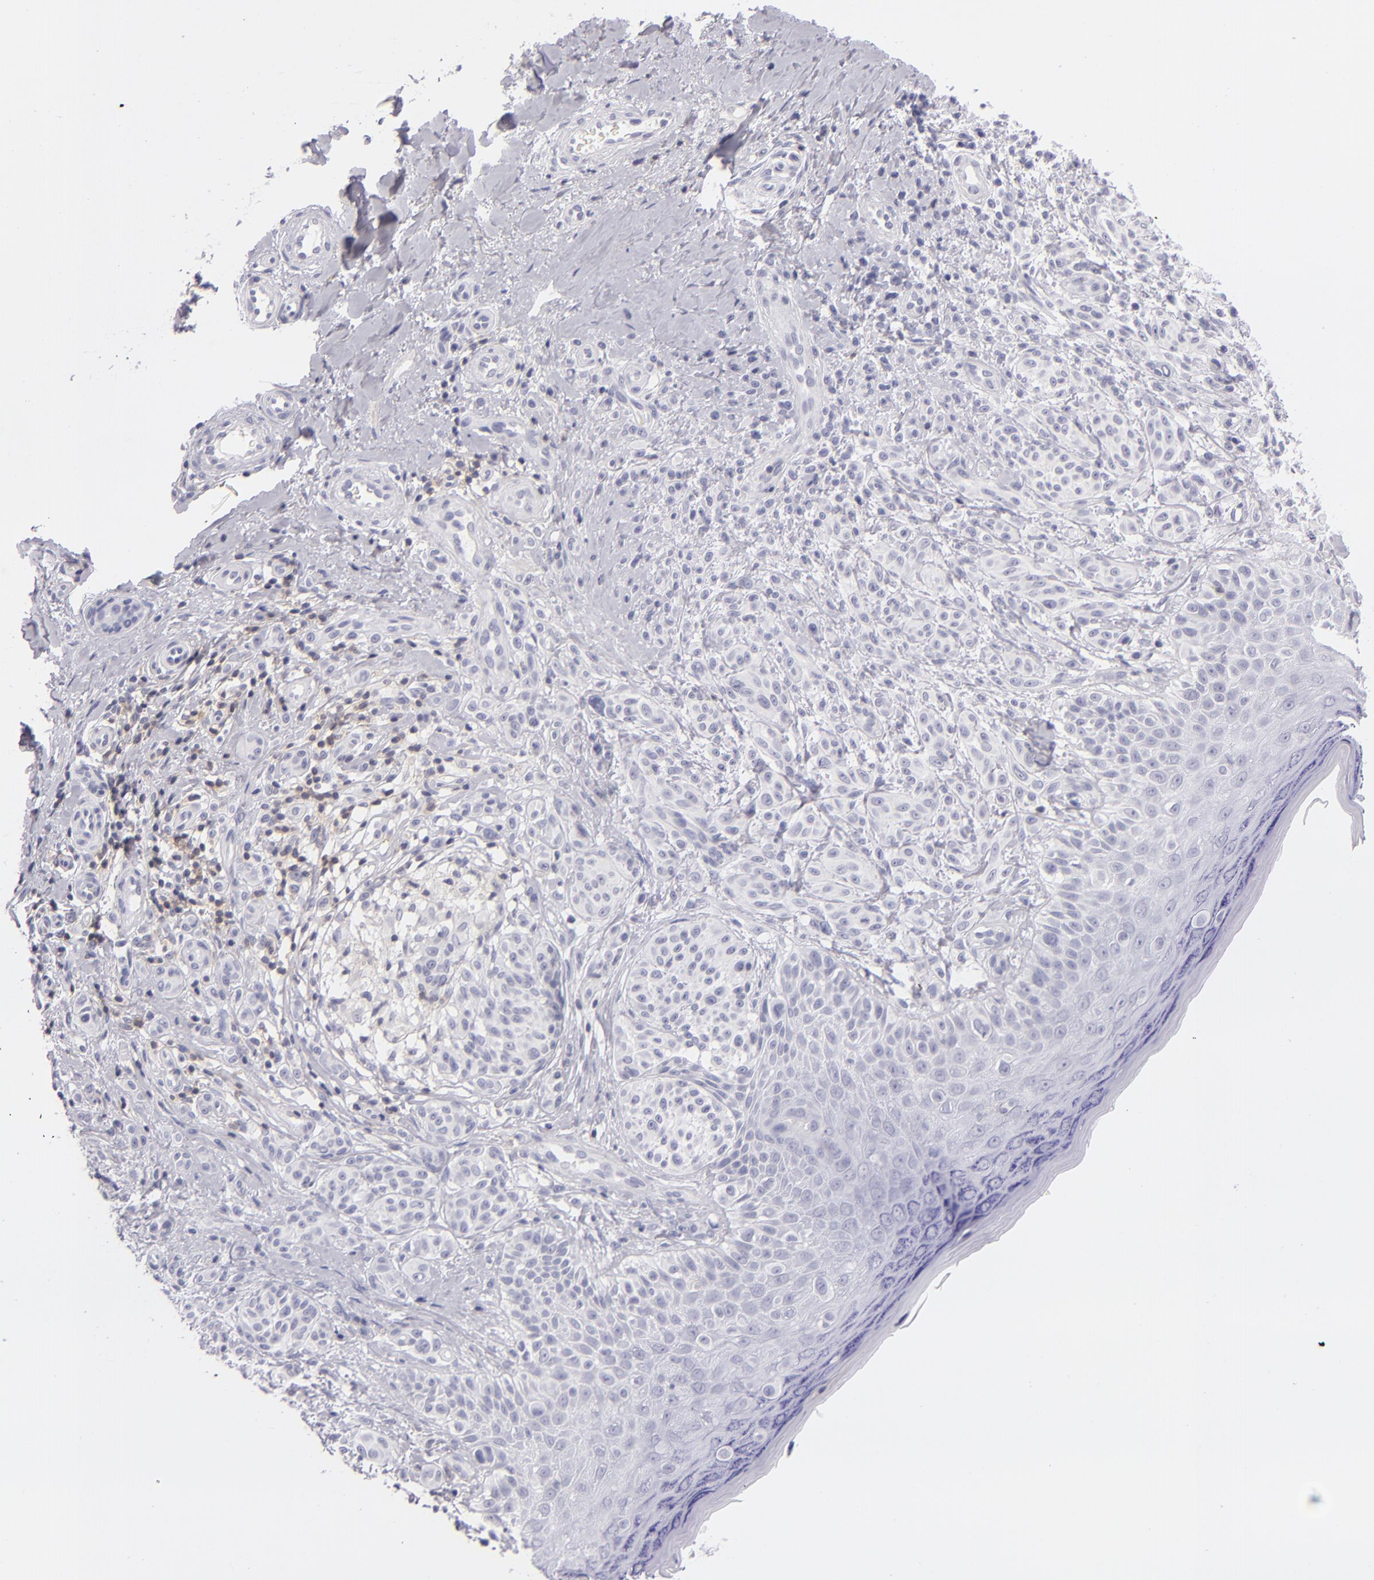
{"staining": {"intensity": "negative", "quantity": "none", "location": "none"}, "tissue": "melanoma", "cell_type": "Tumor cells", "image_type": "cancer", "snomed": [{"axis": "morphology", "description": "Malignant melanoma, NOS"}, {"axis": "topography", "description": "Skin"}], "caption": "Melanoma was stained to show a protein in brown. There is no significant staining in tumor cells.", "gene": "CD48", "patient": {"sex": "male", "age": 57}}